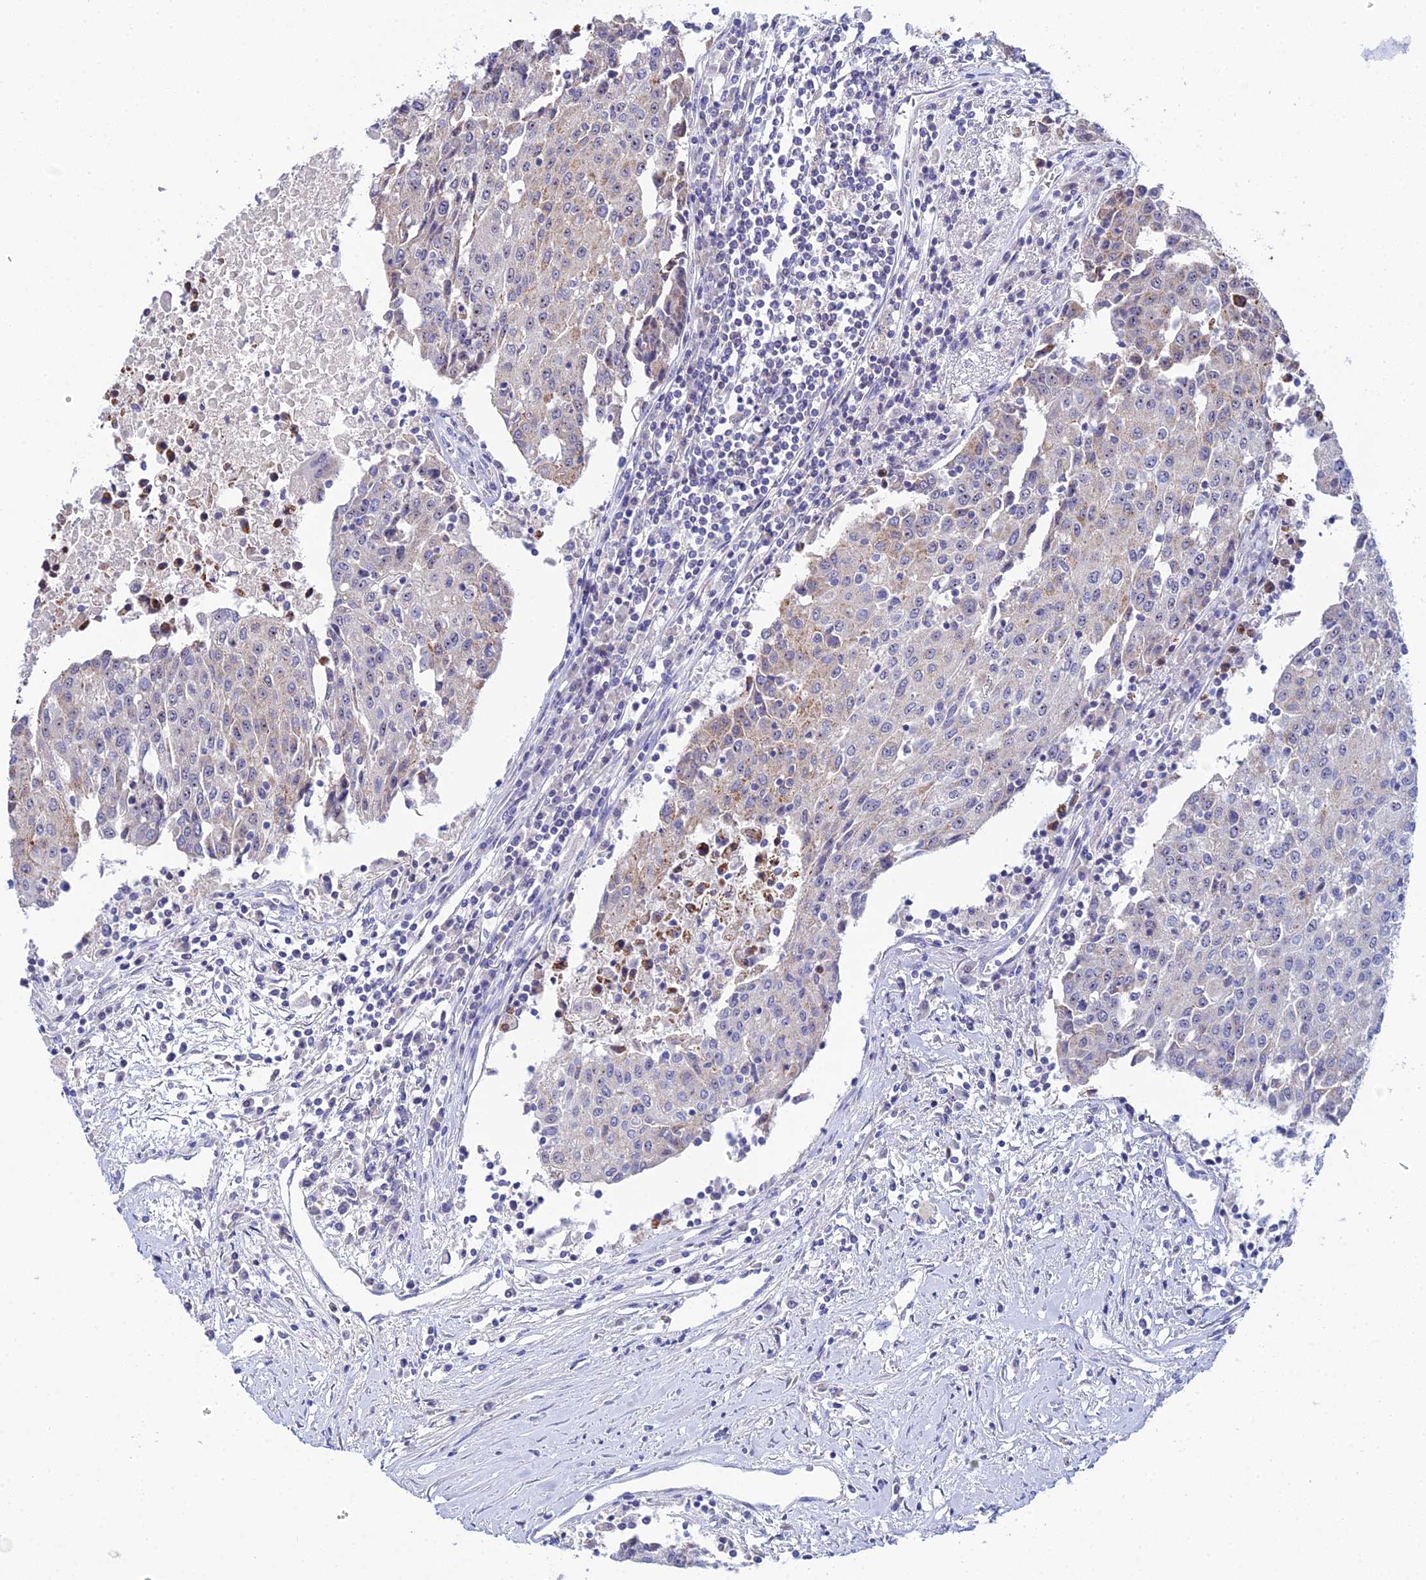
{"staining": {"intensity": "weak", "quantity": "<25%", "location": "cytoplasmic/membranous"}, "tissue": "urothelial cancer", "cell_type": "Tumor cells", "image_type": "cancer", "snomed": [{"axis": "morphology", "description": "Urothelial carcinoma, High grade"}, {"axis": "topography", "description": "Urinary bladder"}], "caption": "The immunohistochemistry (IHC) micrograph has no significant staining in tumor cells of high-grade urothelial carcinoma tissue.", "gene": "PLPP4", "patient": {"sex": "female", "age": 85}}